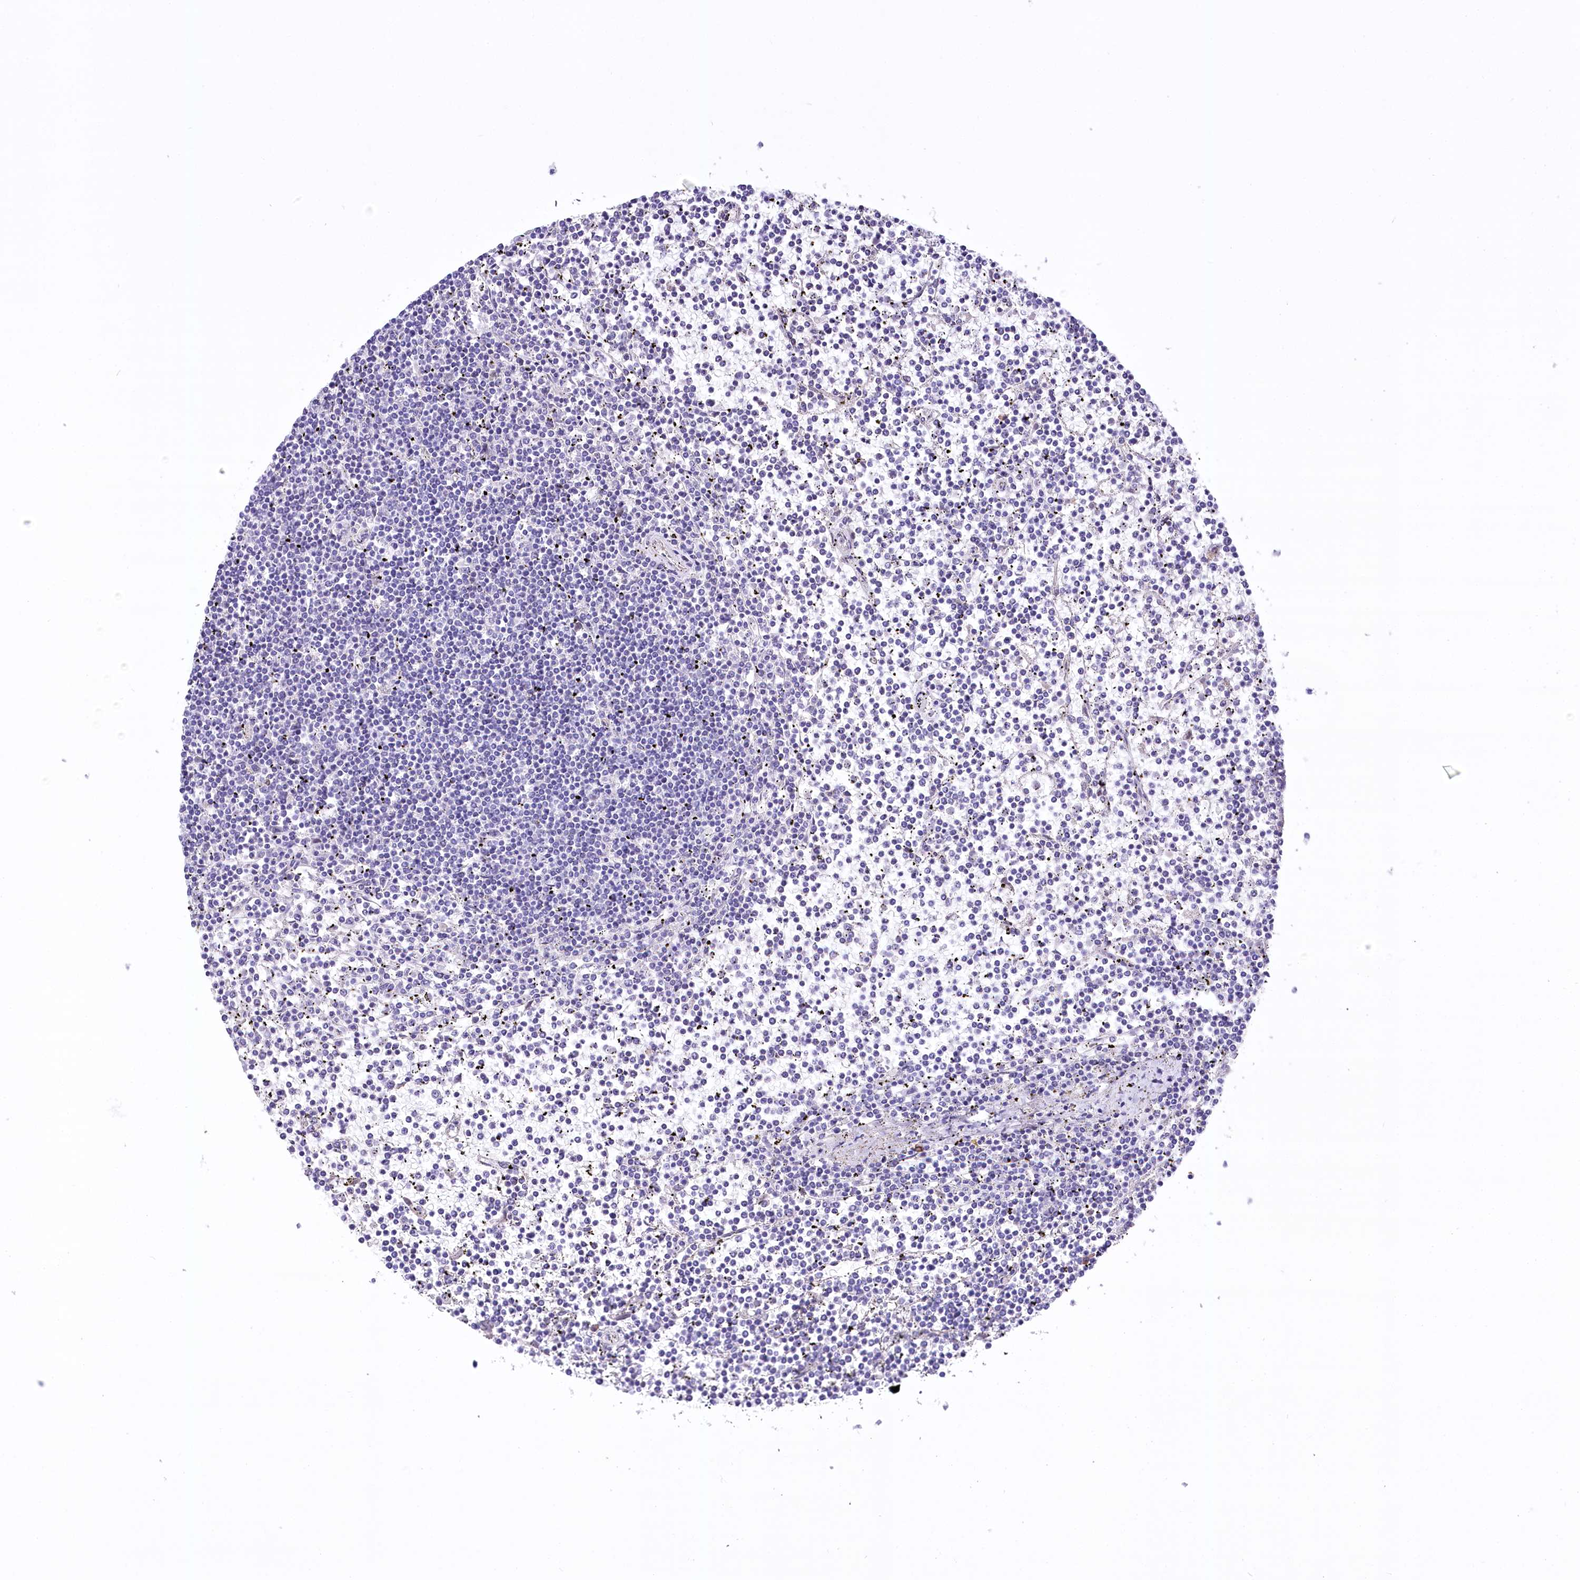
{"staining": {"intensity": "negative", "quantity": "none", "location": "none"}, "tissue": "lymphoma", "cell_type": "Tumor cells", "image_type": "cancer", "snomed": [{"axis": "morphology", "description": "Malignant lymphoma, non-Hodgkin's type, Low grade"}, {"axis": "topography", "description": "Spleen"}], "caption": "Tumor cells are negative for protein expression in human lymphoma. (DAB (3,3'-diaminobenzidine) immunohistochemistry (IHC) visualized using brightfield microscopy, high magnification).", "gene": "CEP164", "patient": {"sex": "female", "age": 19}}